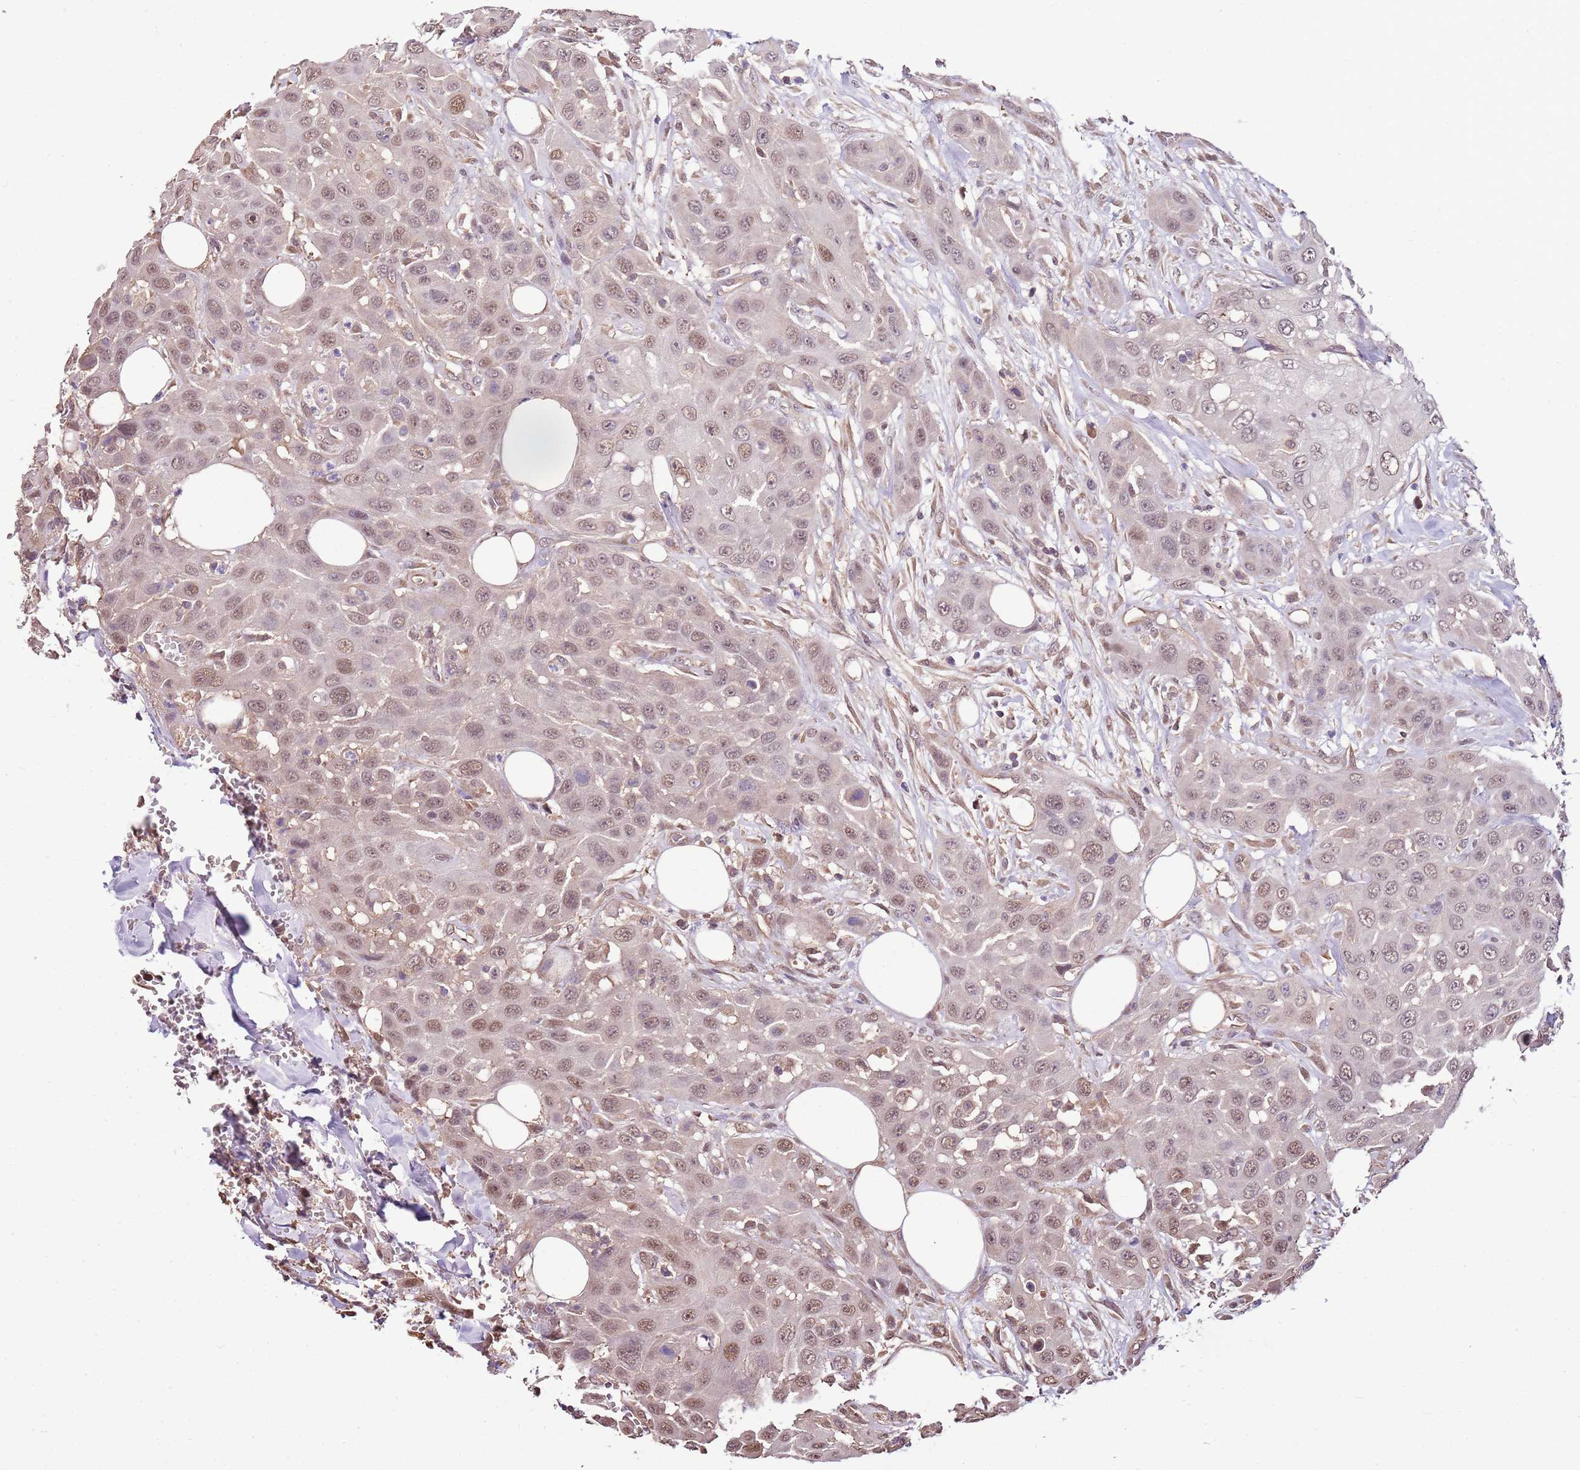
{"staining": {"intensity": "weak", "quantity": ">75%", "location": "nuclear"}, "tissue": "head and neck cancer", "cell_type": "Tumor cells", "image_type": "cancer", "snomed": [{"axis": "morphology", "description": "Squamous cell carcinoma, NOS"}, {"axis": "topography", "description": "Head-Neck"}], "caption": "Protein expression by immunohistochemistry demonstrates weak nuclear expression in approximately >75% of tumor cells in head and neck cancer.", "gene": "BBS5", "patient": {"sex": "male", "age": 81}}